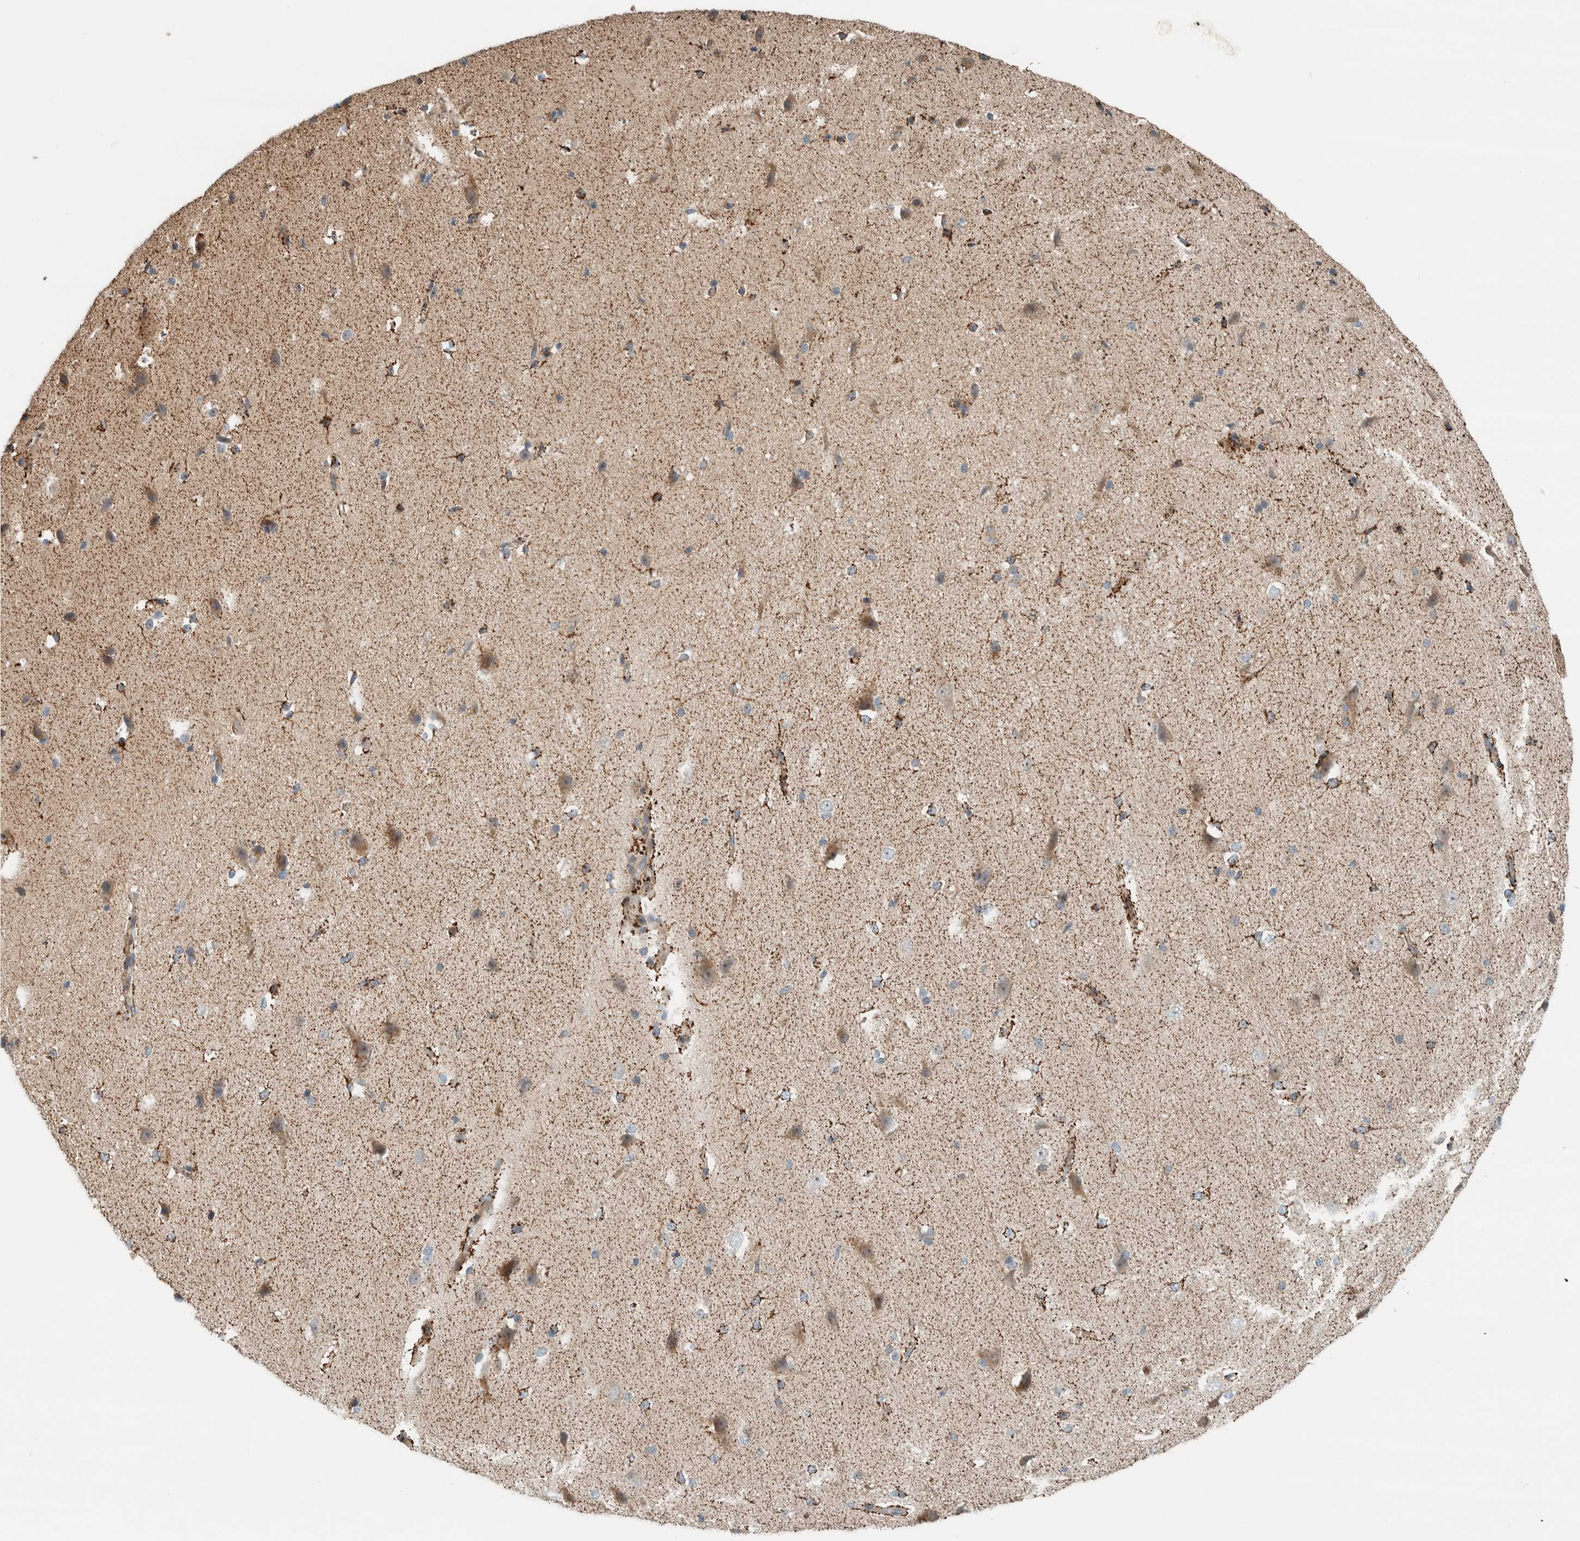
{"staining": {"intensity": "moderate", "quantity": "25%-75%", "location": "cytoplasmic/membranous"}, "tissue": "cerebral cortex", "cell_type": "Endothelial cells", "image_type": "normal", "snomed": [{"axis": "morphology", "description": "Normal tissue, NOS"}, {"axis": "morphology", "description": "Developmental malformation"}, {"axis": "topography", "description": "Cerebral cortex"}], "caption": "Protein expression analysis of benign cerebral cortex reveals moderate cytoplasmic/membranous positivity in approximately 25%-75% of endothelial cells.", "gene": "SLFN12L", "patient": {"sex": "female", "age": 30}}